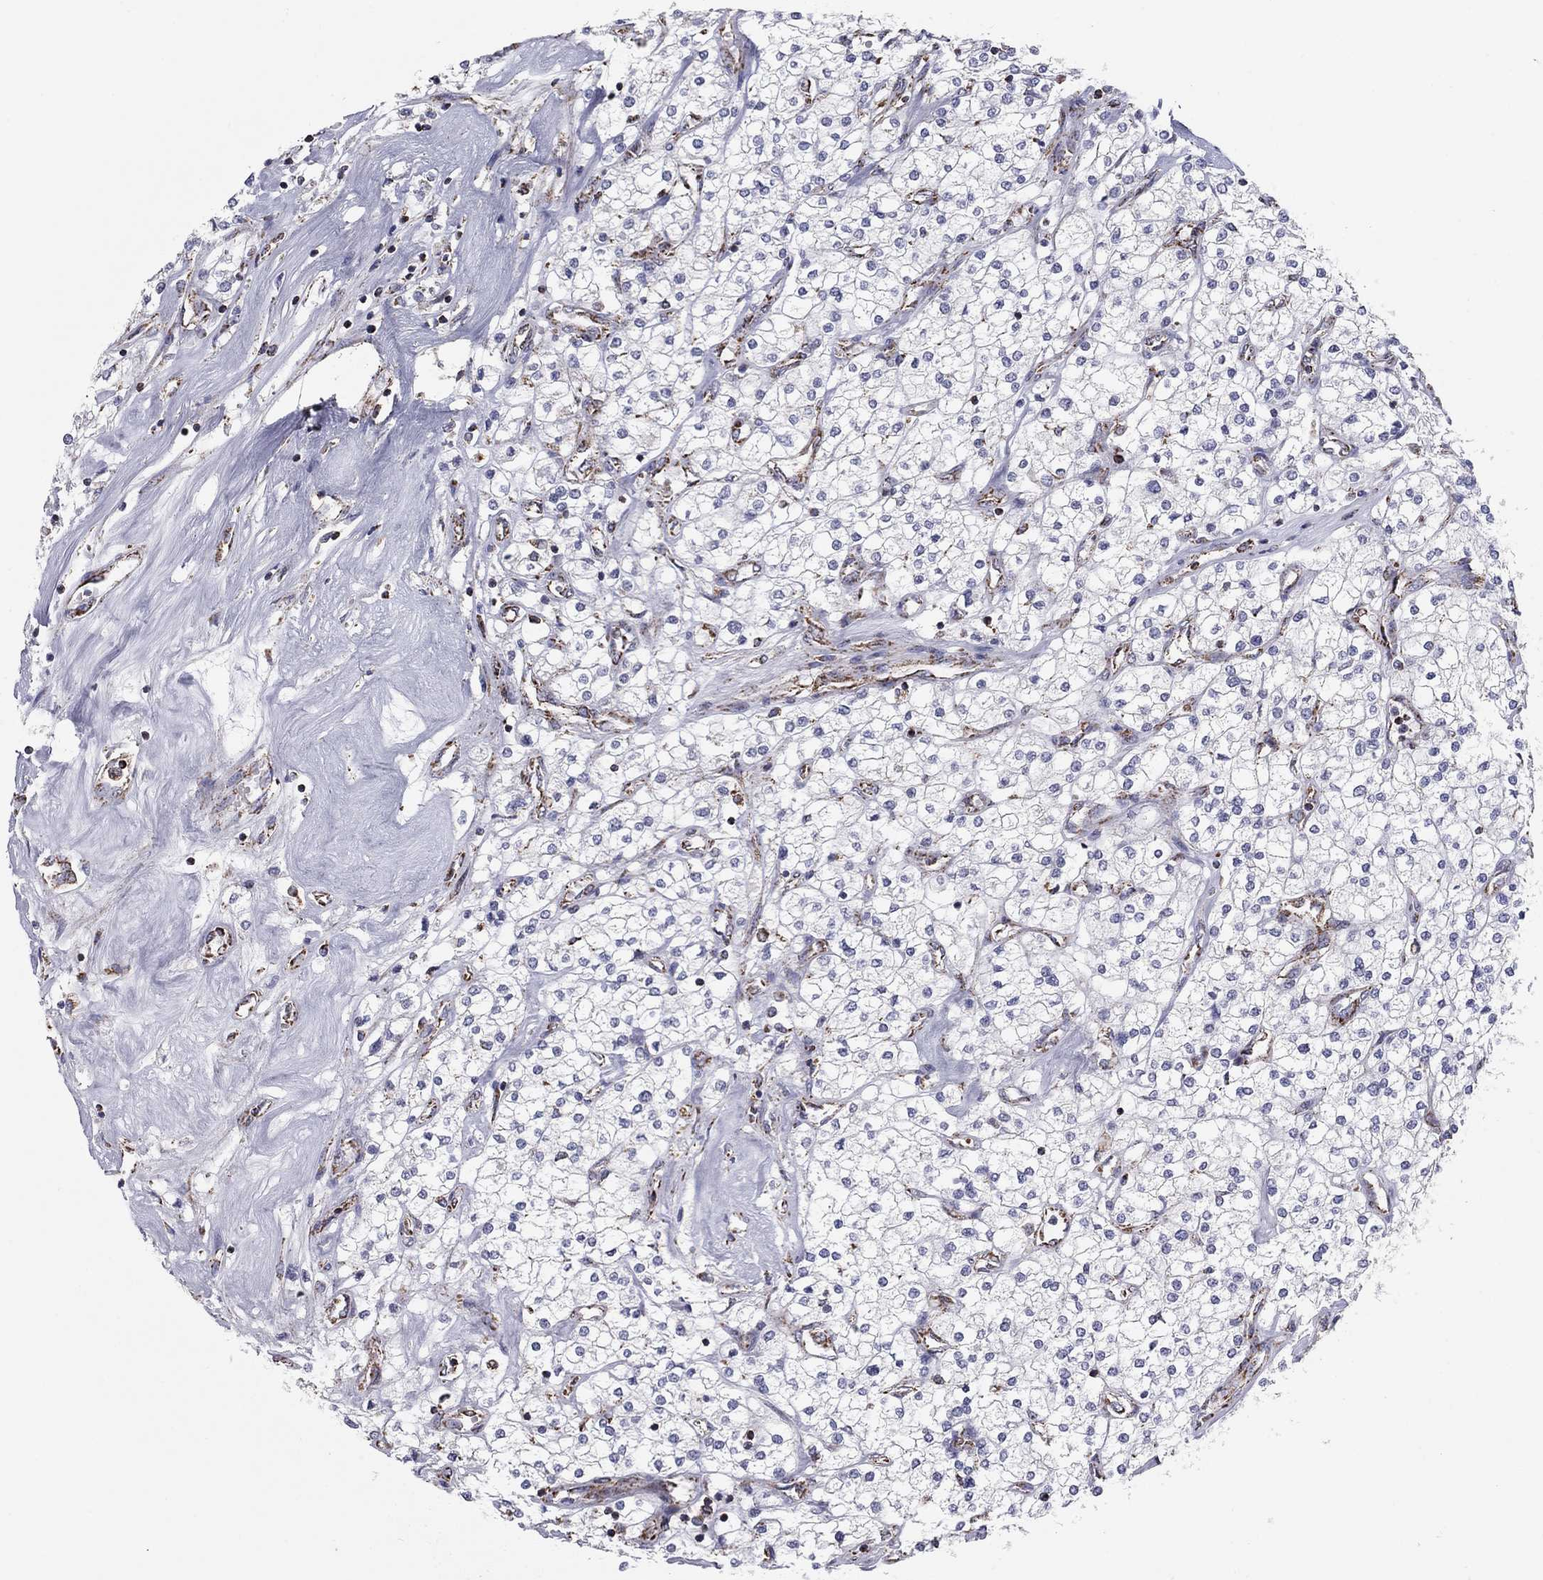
{"staining": {"intensity": "negative", "quantity": "none", "location": "none"}, "tissue": "renal cancer", "cell_type": "Tumor cells", "image_type": "cancer", "snomed": [{"axis": "morphology", "description": "Adenocarcinoma, NOS"}, {"axis": "topography", "description": "Kidney"}], "caption": "Immunohistochemical staining of adenocarcinoma (renal) reveals no significant expression in tumor cells.", "gene": "NDUFV1", "patient": {"sex": "male", "age": 80}}